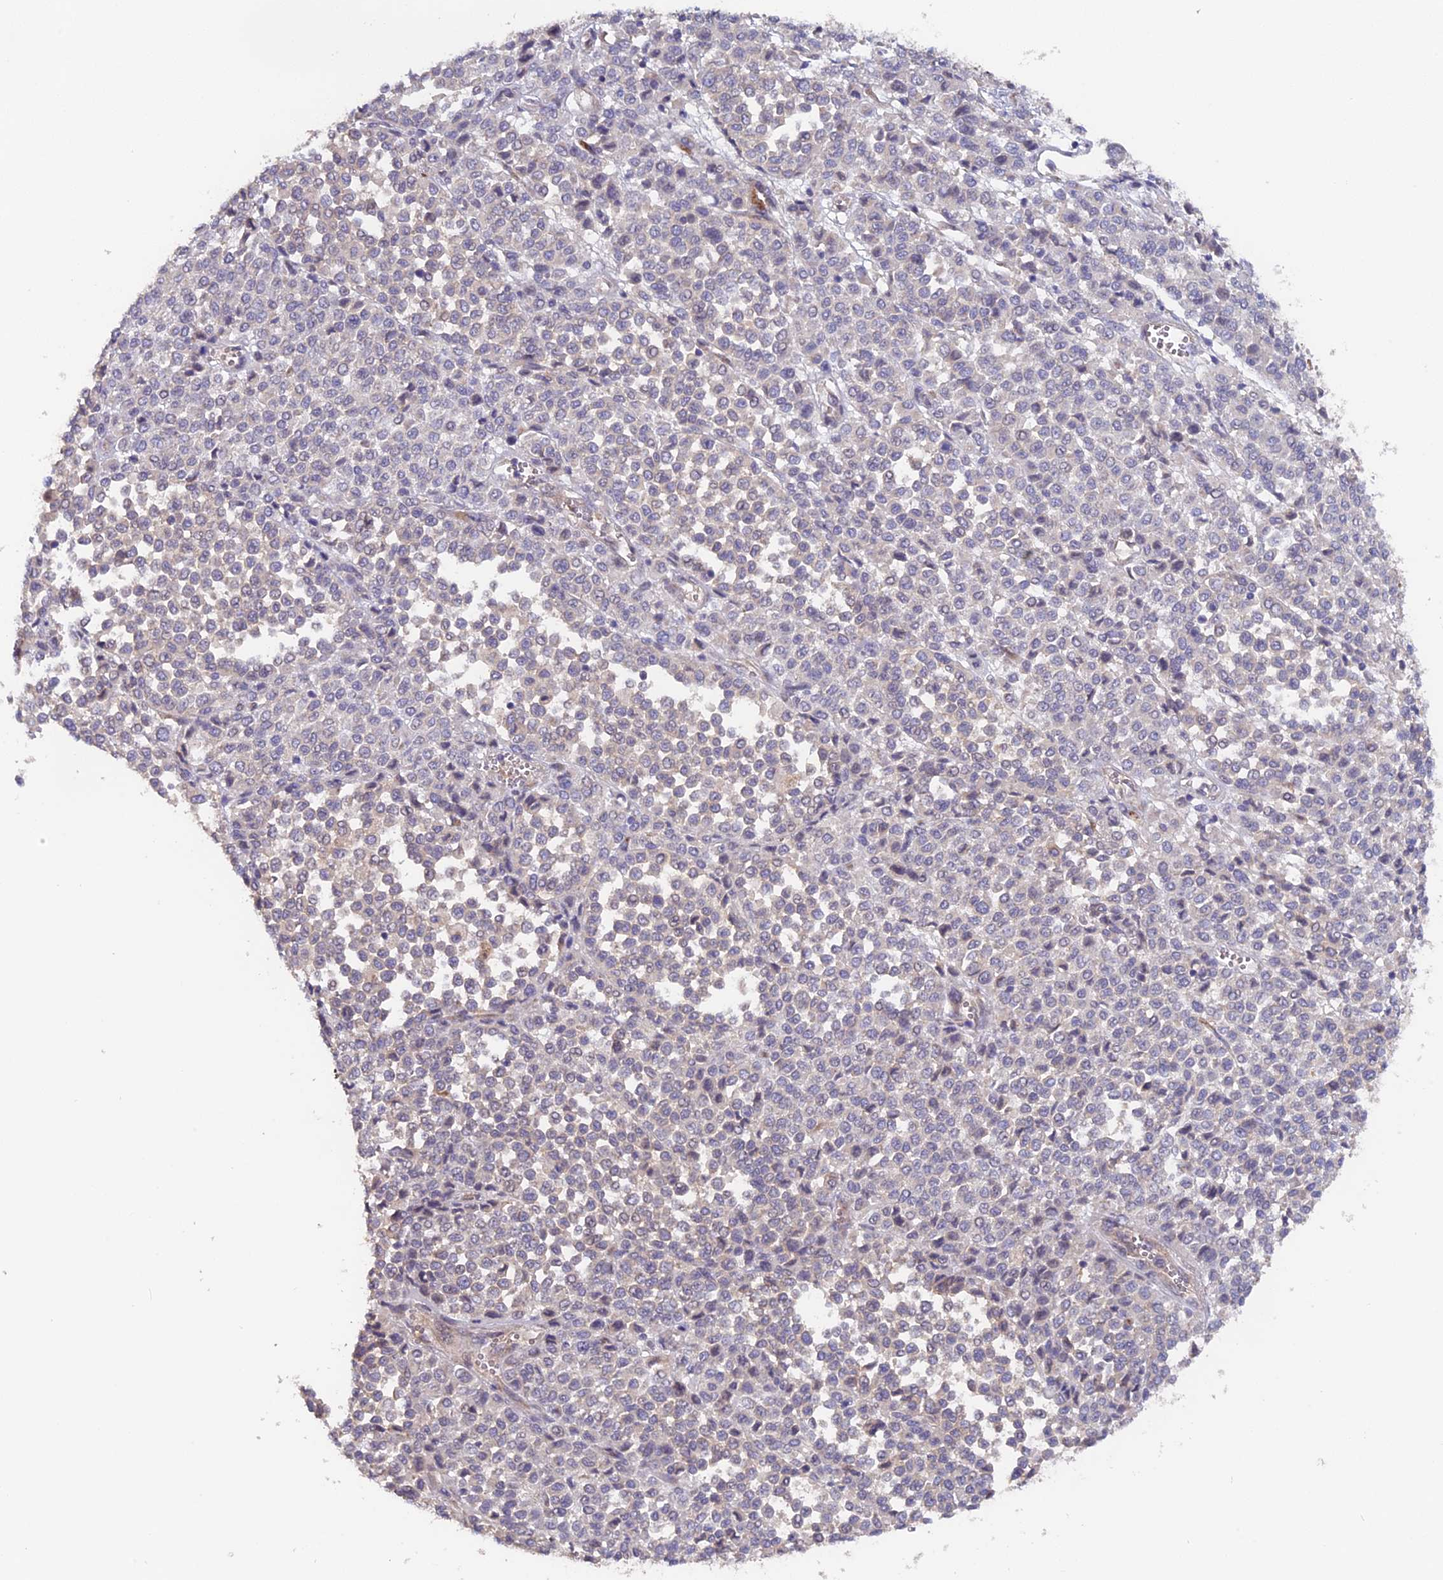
{"staining": {"intensity": "negative", "quantity": "none", "location": "none"}, "tissue": "melanoma", "cell_type": "Tumor cells", "image_type": "cancer", "snomed": [{"axis": "morphology", "description": "Malignant melanoma, Metastatic site"}, {"axis": "topography", "description": "Pancreas"}], "caption": "Histopathology image shows no protein staining in tumor cells of malignant melanoma (metastatic site) tissue.", "gene": "TANGO6", "patient": {"sex": "female", "age": 30}}